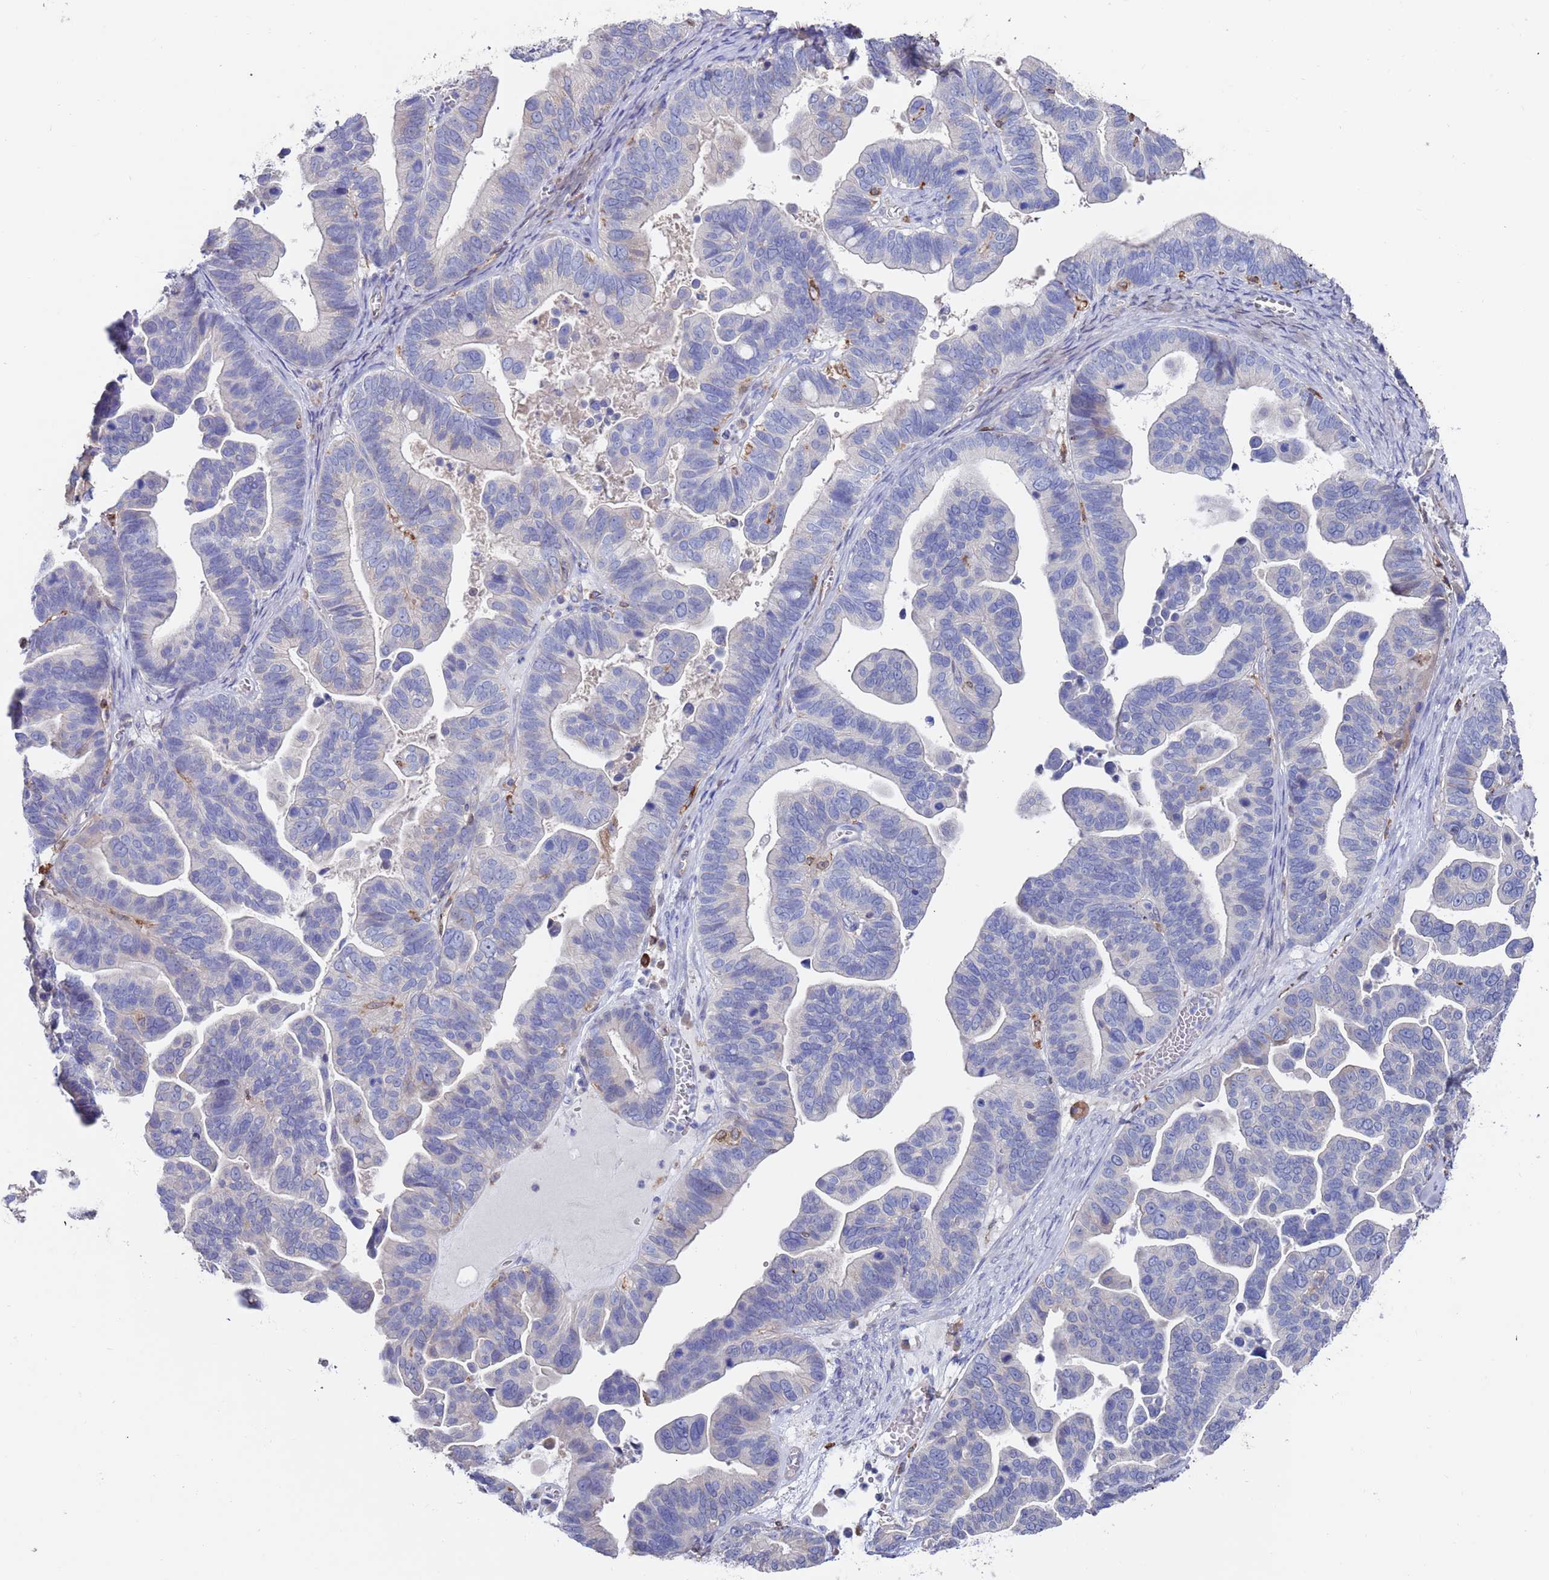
{"staining": {"intensity": "negative", "quantity": "none", "location": "none"}, "tissue": "ovarian cancer", "cell_type": "Tumor cells", "image_type": "cancer", "snomed": [{"axis": "morphology", "description": "Cystadenocarcinoma, serous, NOS"}, {"axis": "topography", "description": "Ovary"}], "caption": "This histopathology image is of ovarian cancer (serous cystadenocarcinoma) stained with immunohistochemistry (IHC) to label a protein in brown with the nuclei are counter-stained blue. There is no expression in tumor cells.", "gene": "GREB1L", "patient": {"sex": "female", "age": 56}}